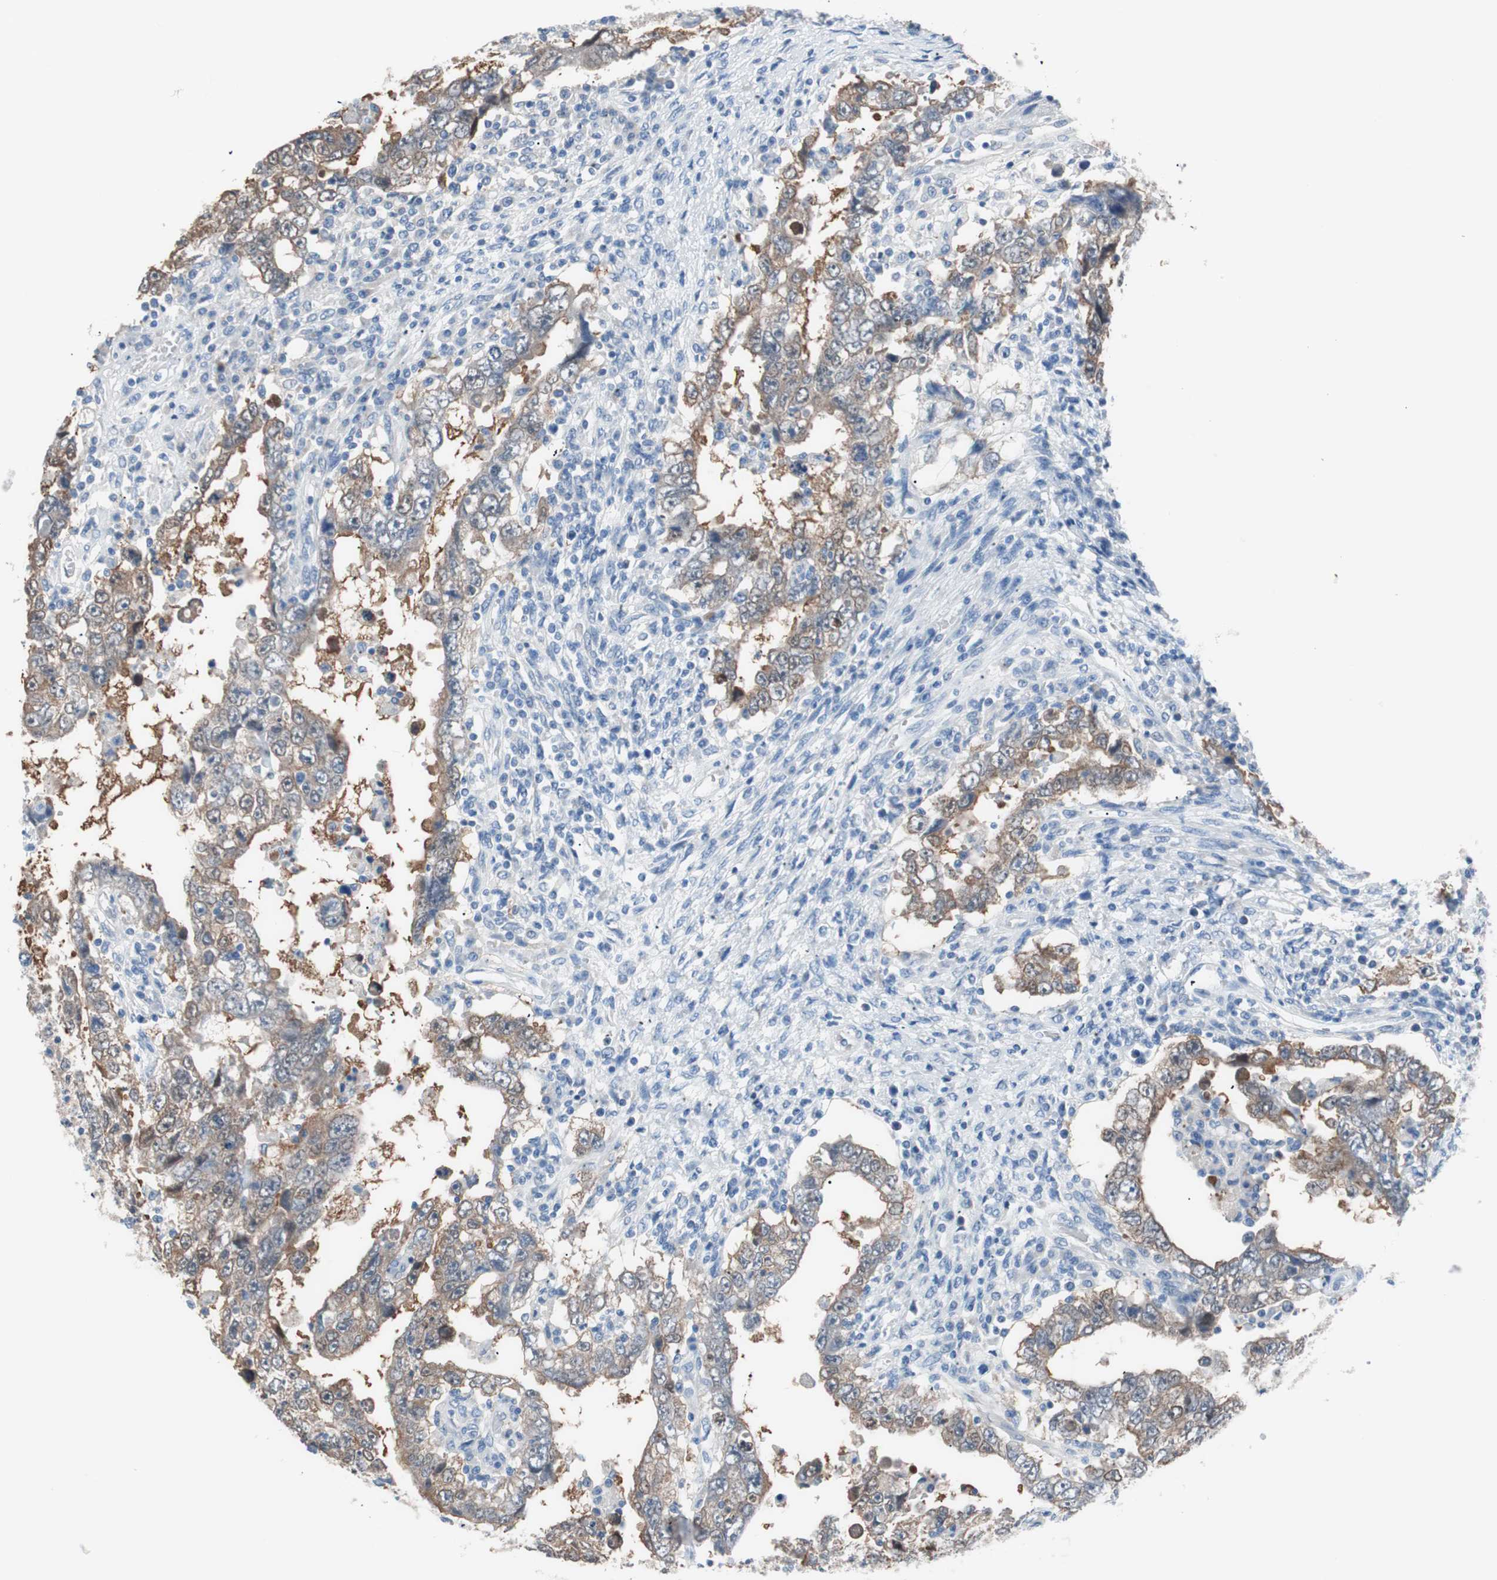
{"staining": {"intensity": "moderate", "quantity": ">75%", "location": "cytoplasmic/membranous"}, "tissue": "testis cancer", "cell_type": "Tumor cells", "image_type": "cancer", "snomed": [{"axis": "morphology", "description": "Carcinoma, Embryonal, NOS"}, {"axis": "topography", "description": "Testis"}], "caption": "A medium amount of moderate cytoplasmic/membranous expression is seen in approximately >75% of tumor cells in testis cancer (embryonal carcinoma) tissue. The staining is performed using DAB brown chromogen to label protein expression. The nuclei are counter-stained blue using hematoxylin.", "gene": "VIL1", "patient": {"sex": "male", "age": 26}}